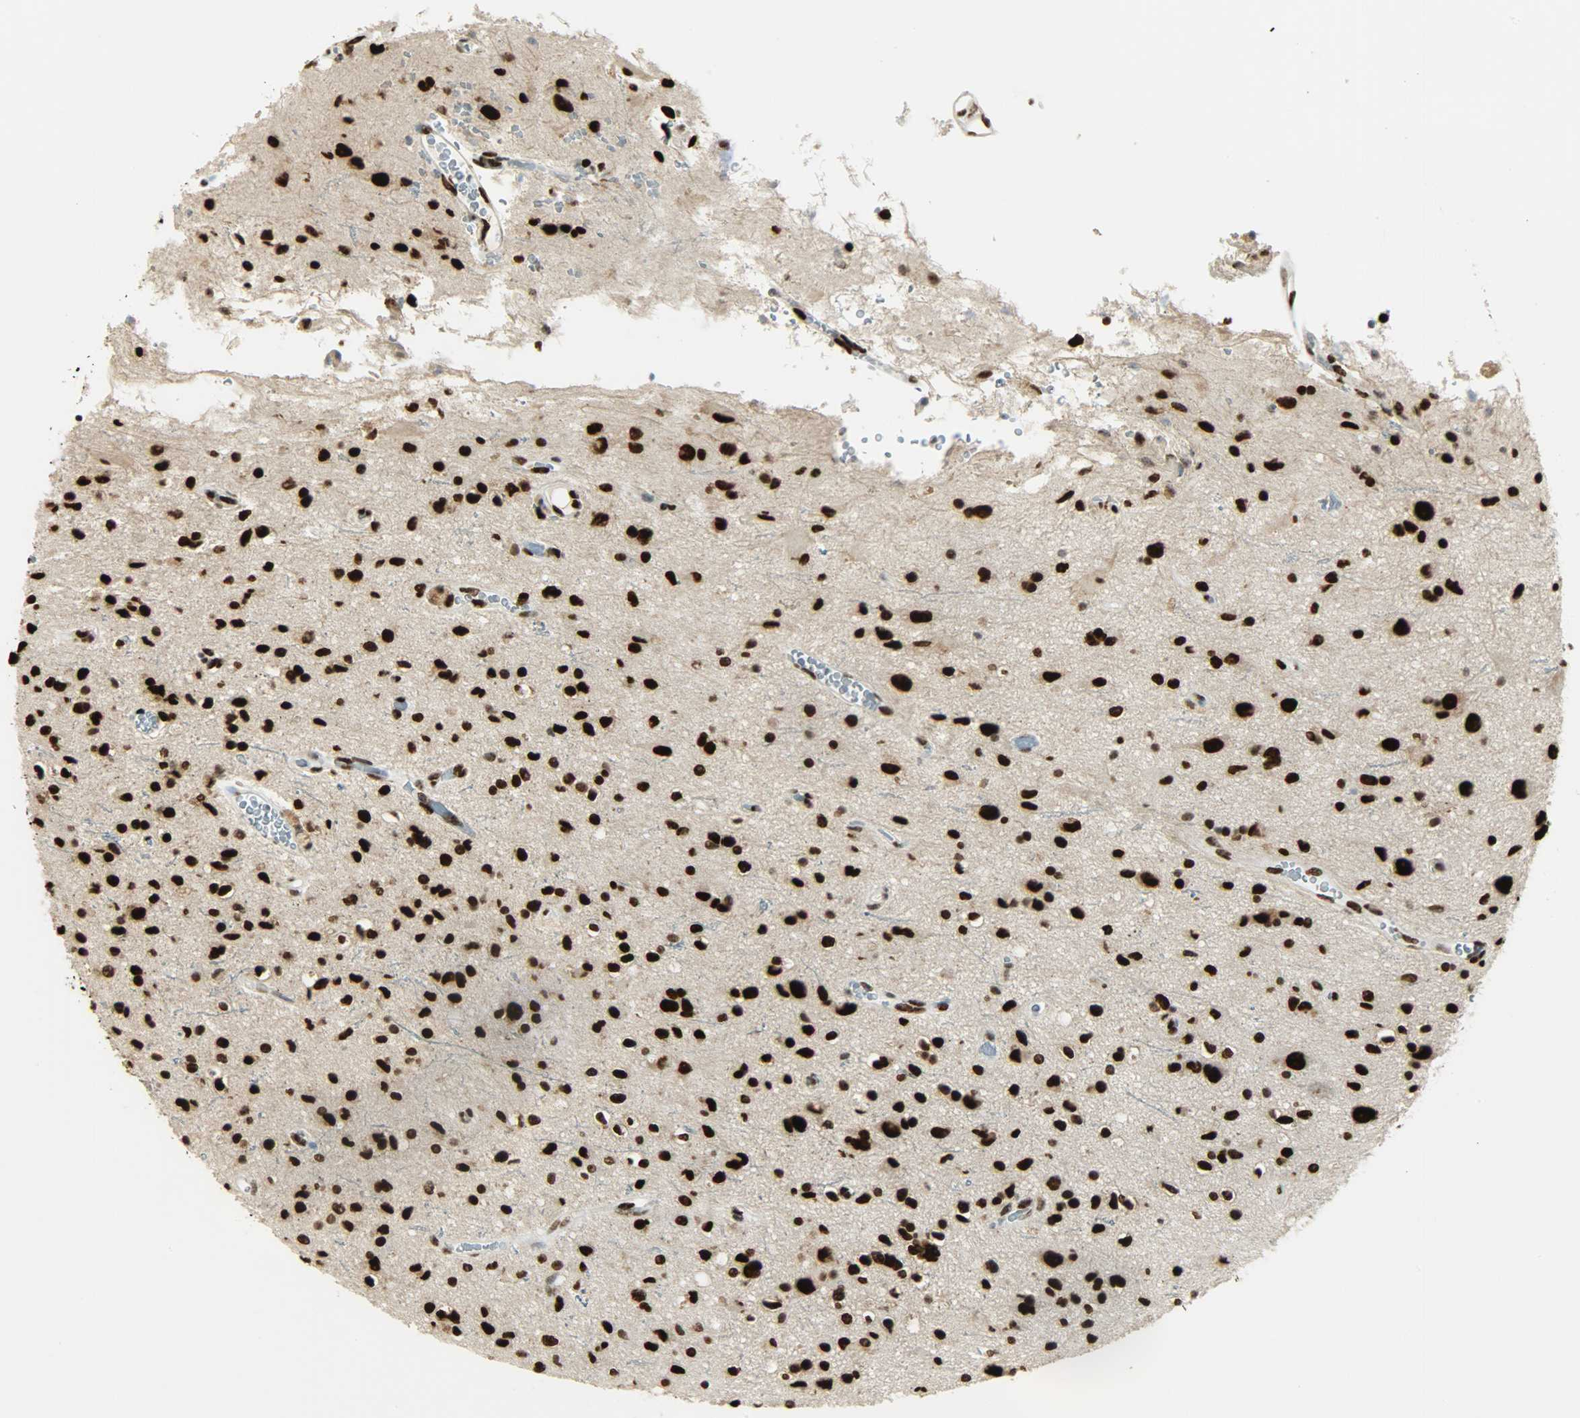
{"staining": {"intensity": "strong", "quantity": ">75%", "location": "nuclear"}, "tissue": "glioma", "cell_type": "Tumor cells", "image_type": "cancer", "snomed": [{"axis": "morphology", "description": "Glioma, malignant, High grade"}, {"axis": "topography", "description": "Brain"}], "caption": "Immunohistochemistry (IHC) (DAB (3,3'-diaminobenzidine)) staining of high-grade glioma (malignant) demonstrates strong nuclear protein positivity in approximately >75% of tumor cells.", "gene": "MYEF2", "patient": {"sex": "male", "age": 47}}